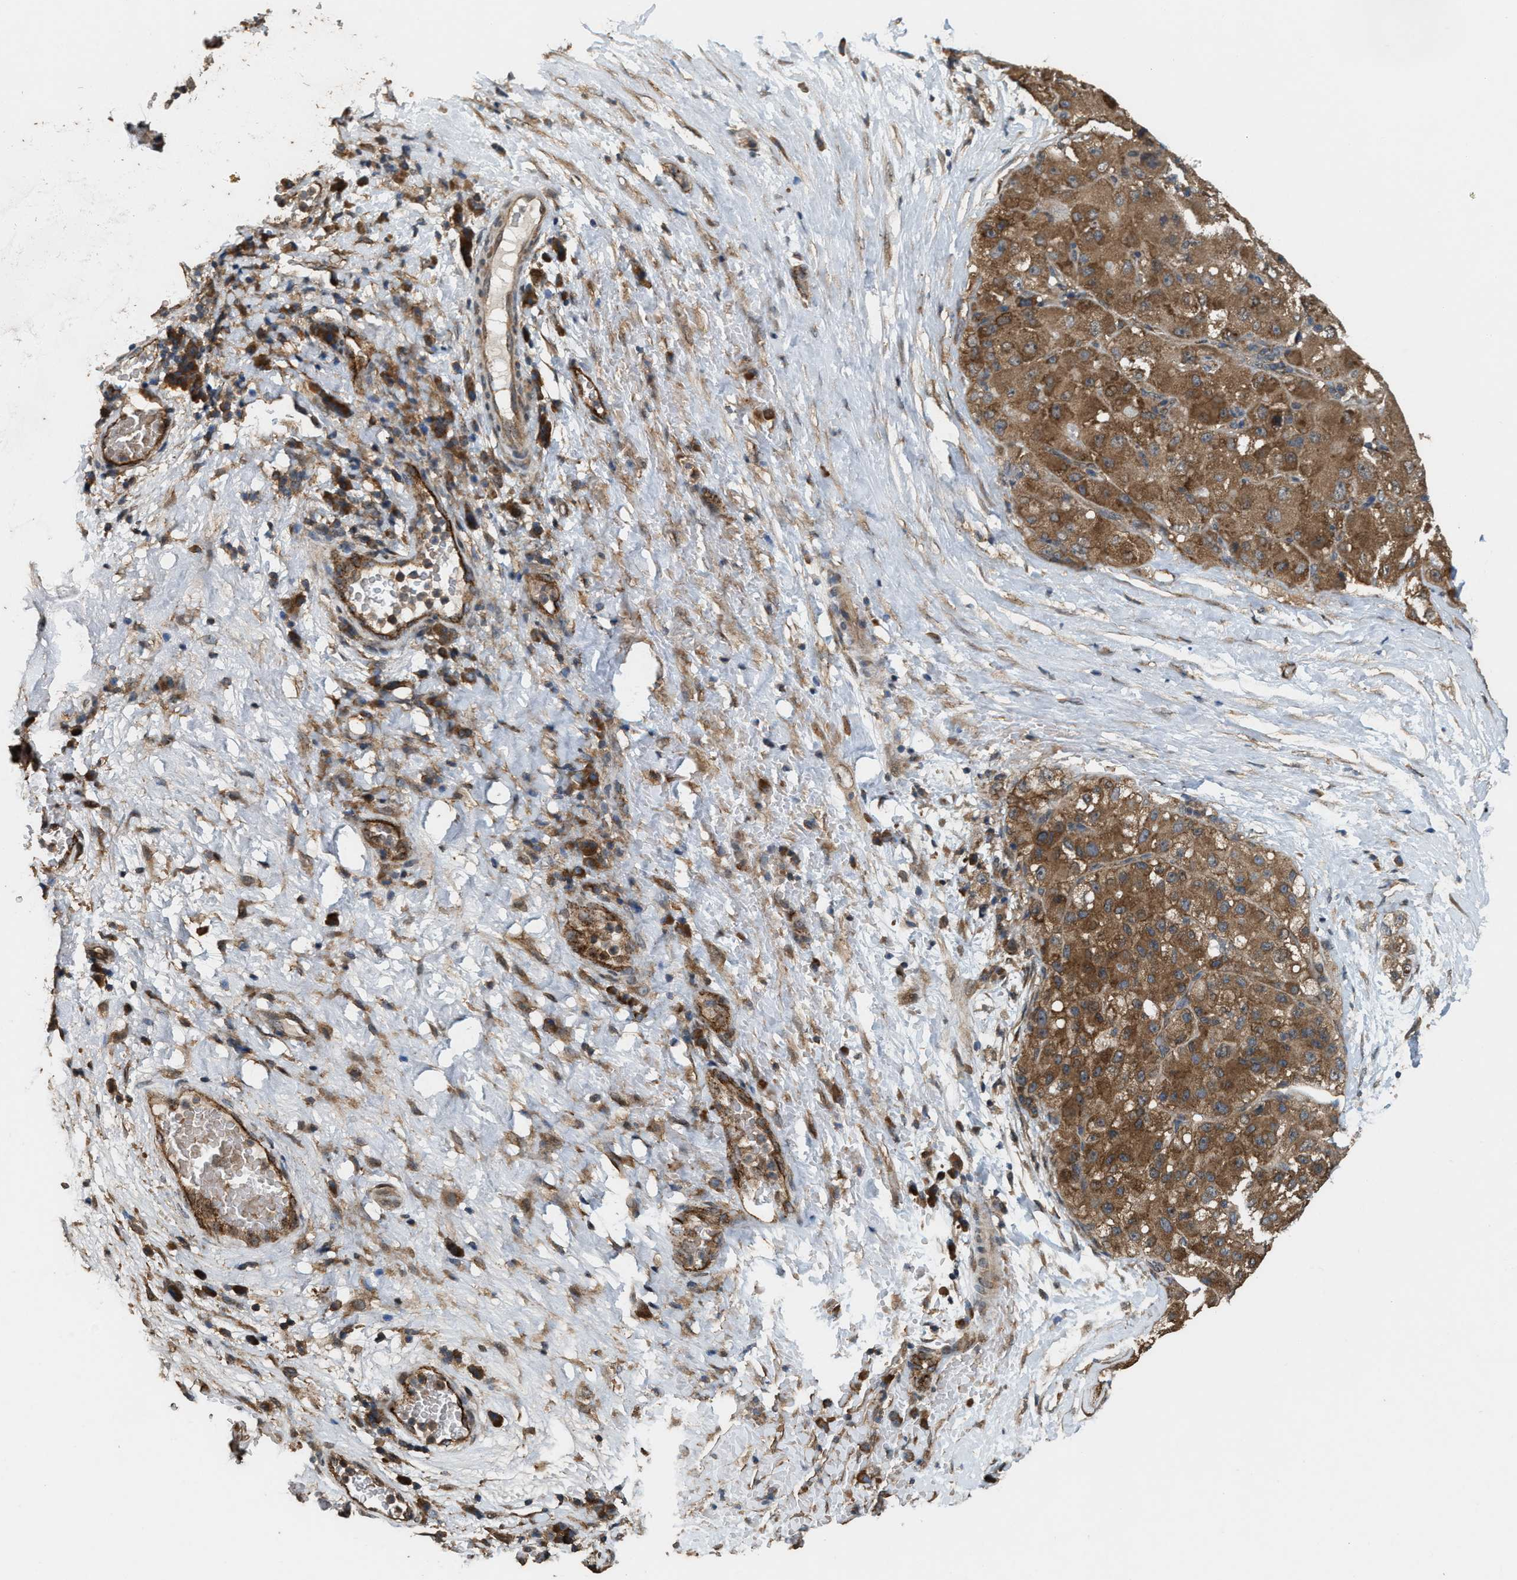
{"staining": {"intensity": "moderate", "quantity": ">75%", "location": "cytoplasmic/membranous"}, "tissue": "liver cancer", "cell_type": "Tumor cells", "image_type": "cancer", "snomed": [{"axis": "morphology", "description": "Carcinoma, Hepatocellular, NOS"}, {"axis": "topography", "description": "Liver"}], "caption": "Hepatocellular carcinoma (liver) was stained to show a protein in brown. There is medium levels of moderate cytoplasmic/membranous staining in approximately >75% of tumor cells.", "gene": "ARHGEF5", "patient": {"sex": "male", "age": 80}}